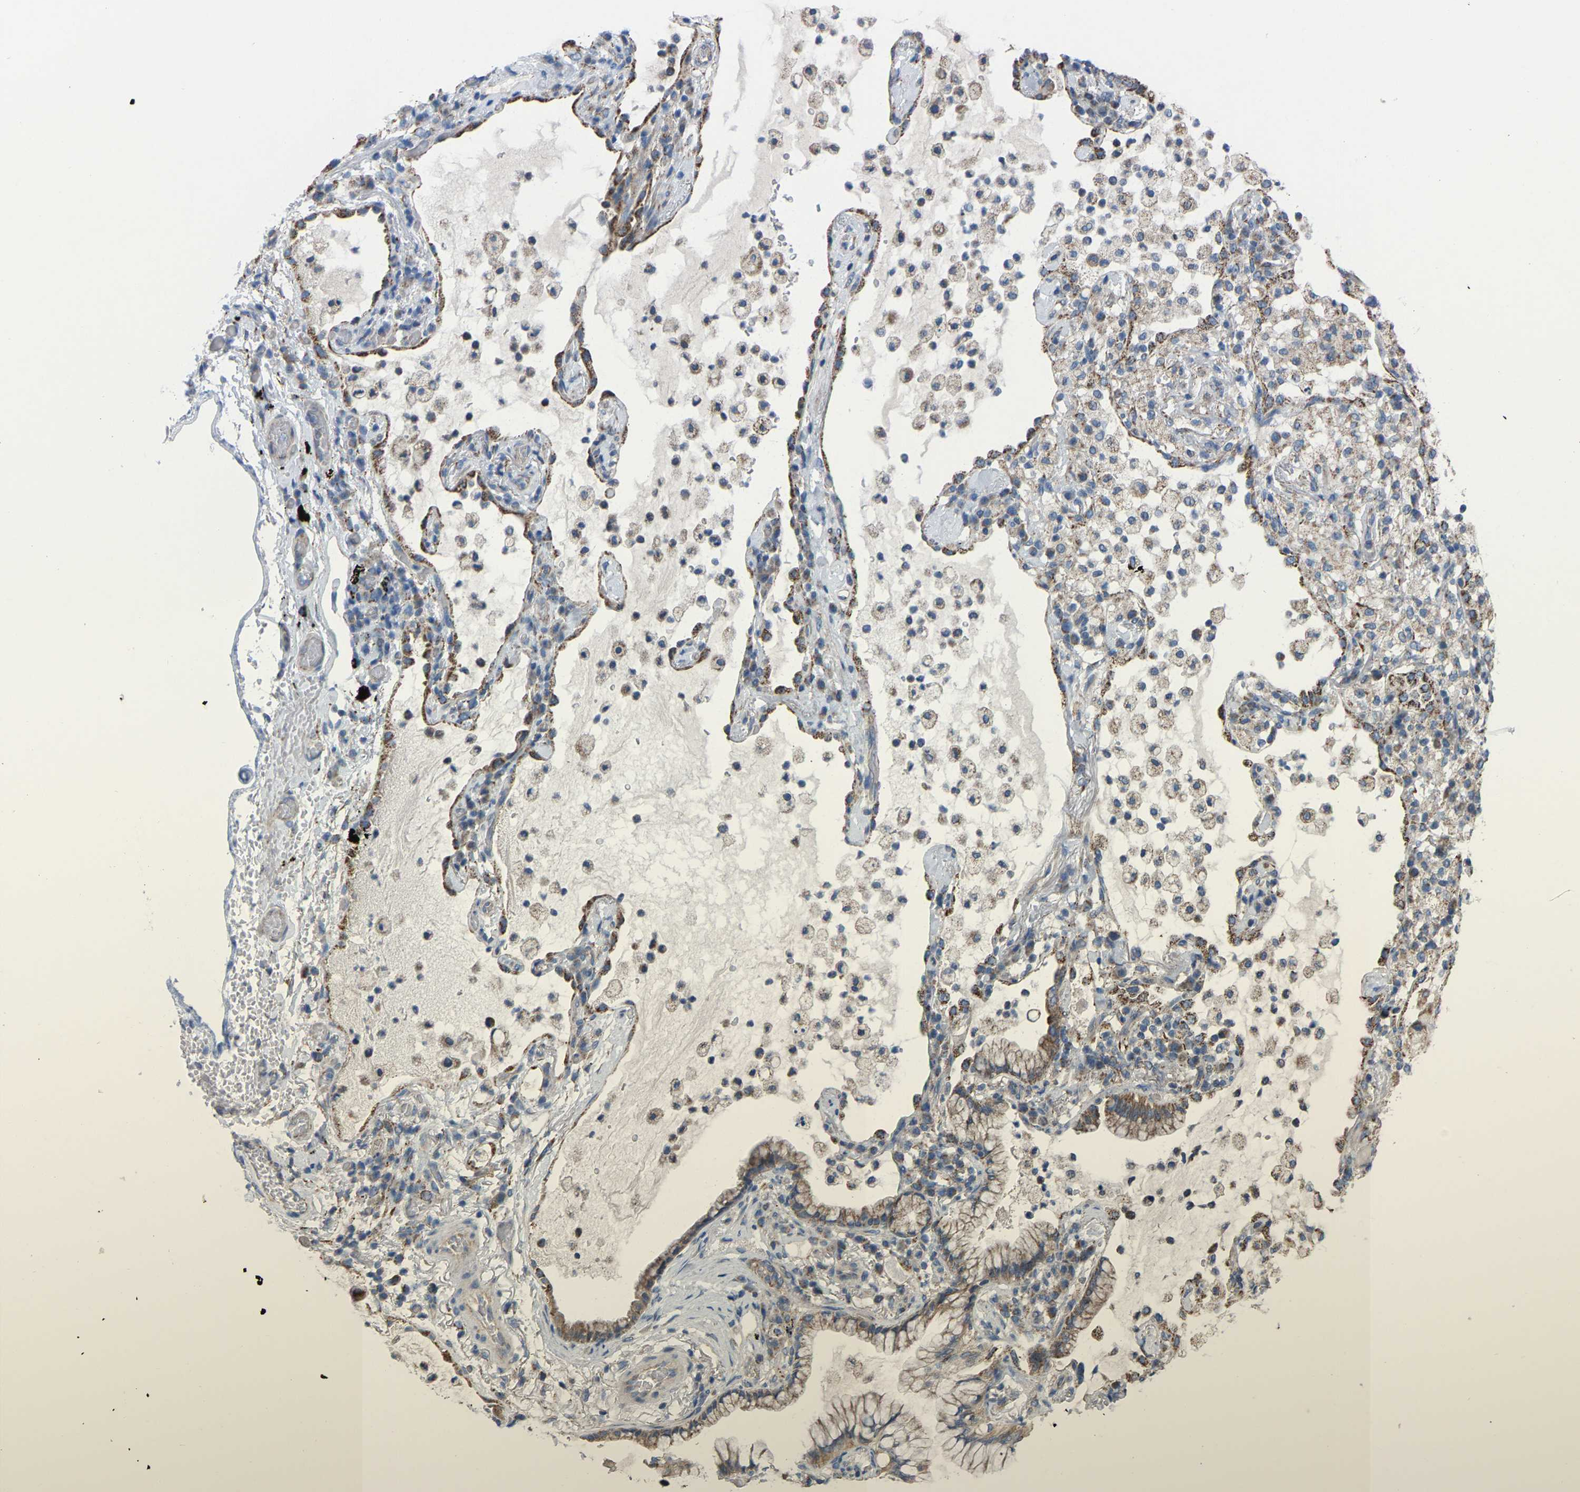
{"staining": {"intensity": "moderate", "quantity": ">75%", "location": "cytoplasmic/membranous"}, "tissue": "lung cancer", "cell_type": "Tumor cells", "image_type": "cancer", "snomed": [{"axis": "morphology", "description": "Adenocarcinoma, NOS"}, {"axis": "topography", "description": "Lung"}], "caption": "Lung cancer stained with DAB (3,3'-diaminobenzidine) immunohistochemistry (IHC) displays medium levels of moderate cytoplasmic/membranous expression in approximately >75% of tumor cells. Nuclei are stained in blue.", "gene": "BCL10", "patient": {"sex": "female", "age": 70}}